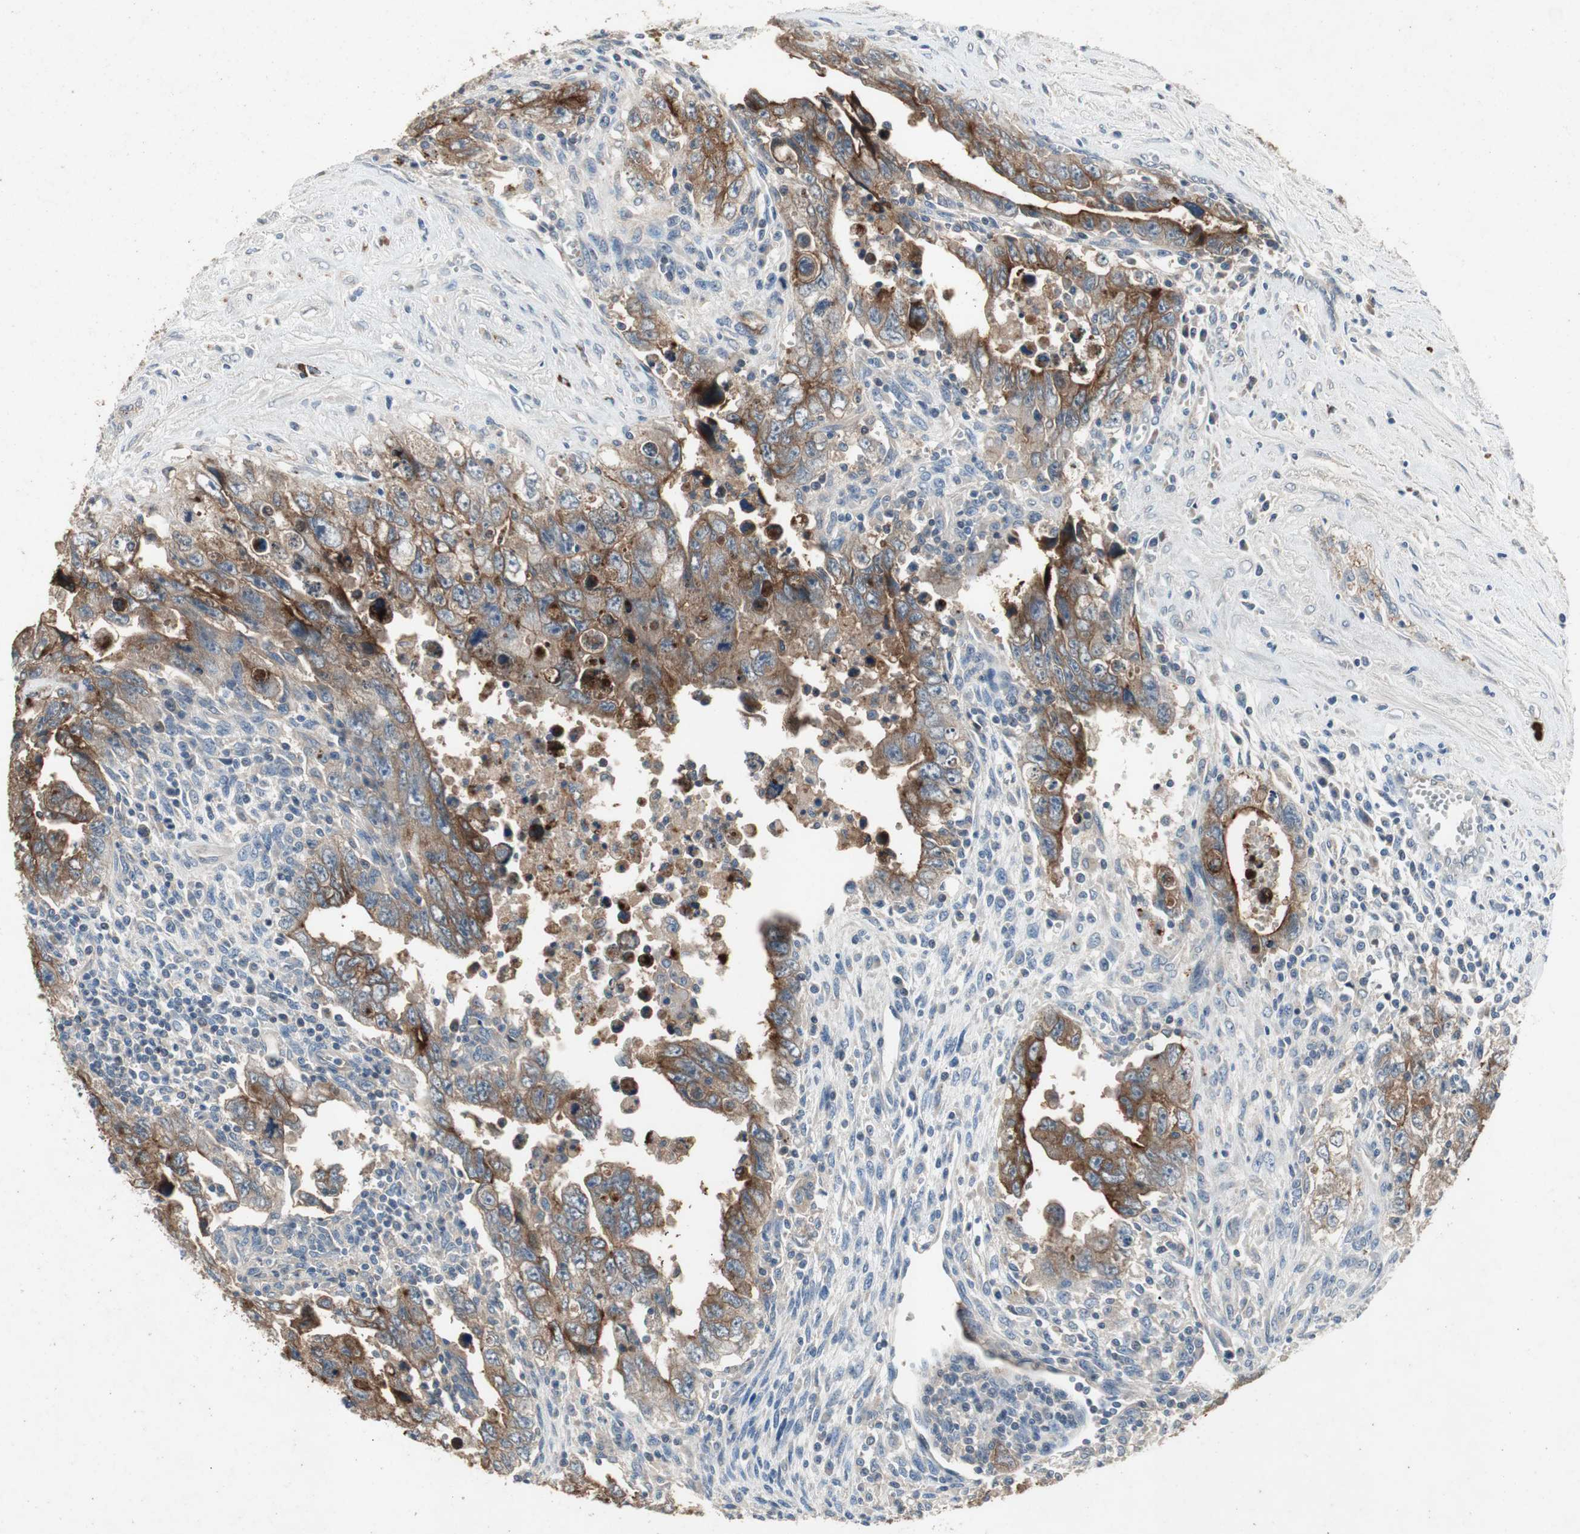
{"staining": {"intensity": "moderate", "quantity": ">75%", "location": "cytoplasmic/membranous"}, "tissue": "testis cancer", "cell_type": "Tumor cells", "image_type": "cancer", "snomed": [{"axis": "morphology", "description": "Carcinoma, Embryonal, NOS"}, {"axis": "topography", "description": "Testis"}], "caption": "A brown stain highlights moderate cytoplasmic/membranous positivity of a protein in human testis cancer (embryonal carcinoma) tumor cells.", "gene": "ALPL", "patient": {"sex": "male", "age": 28}}